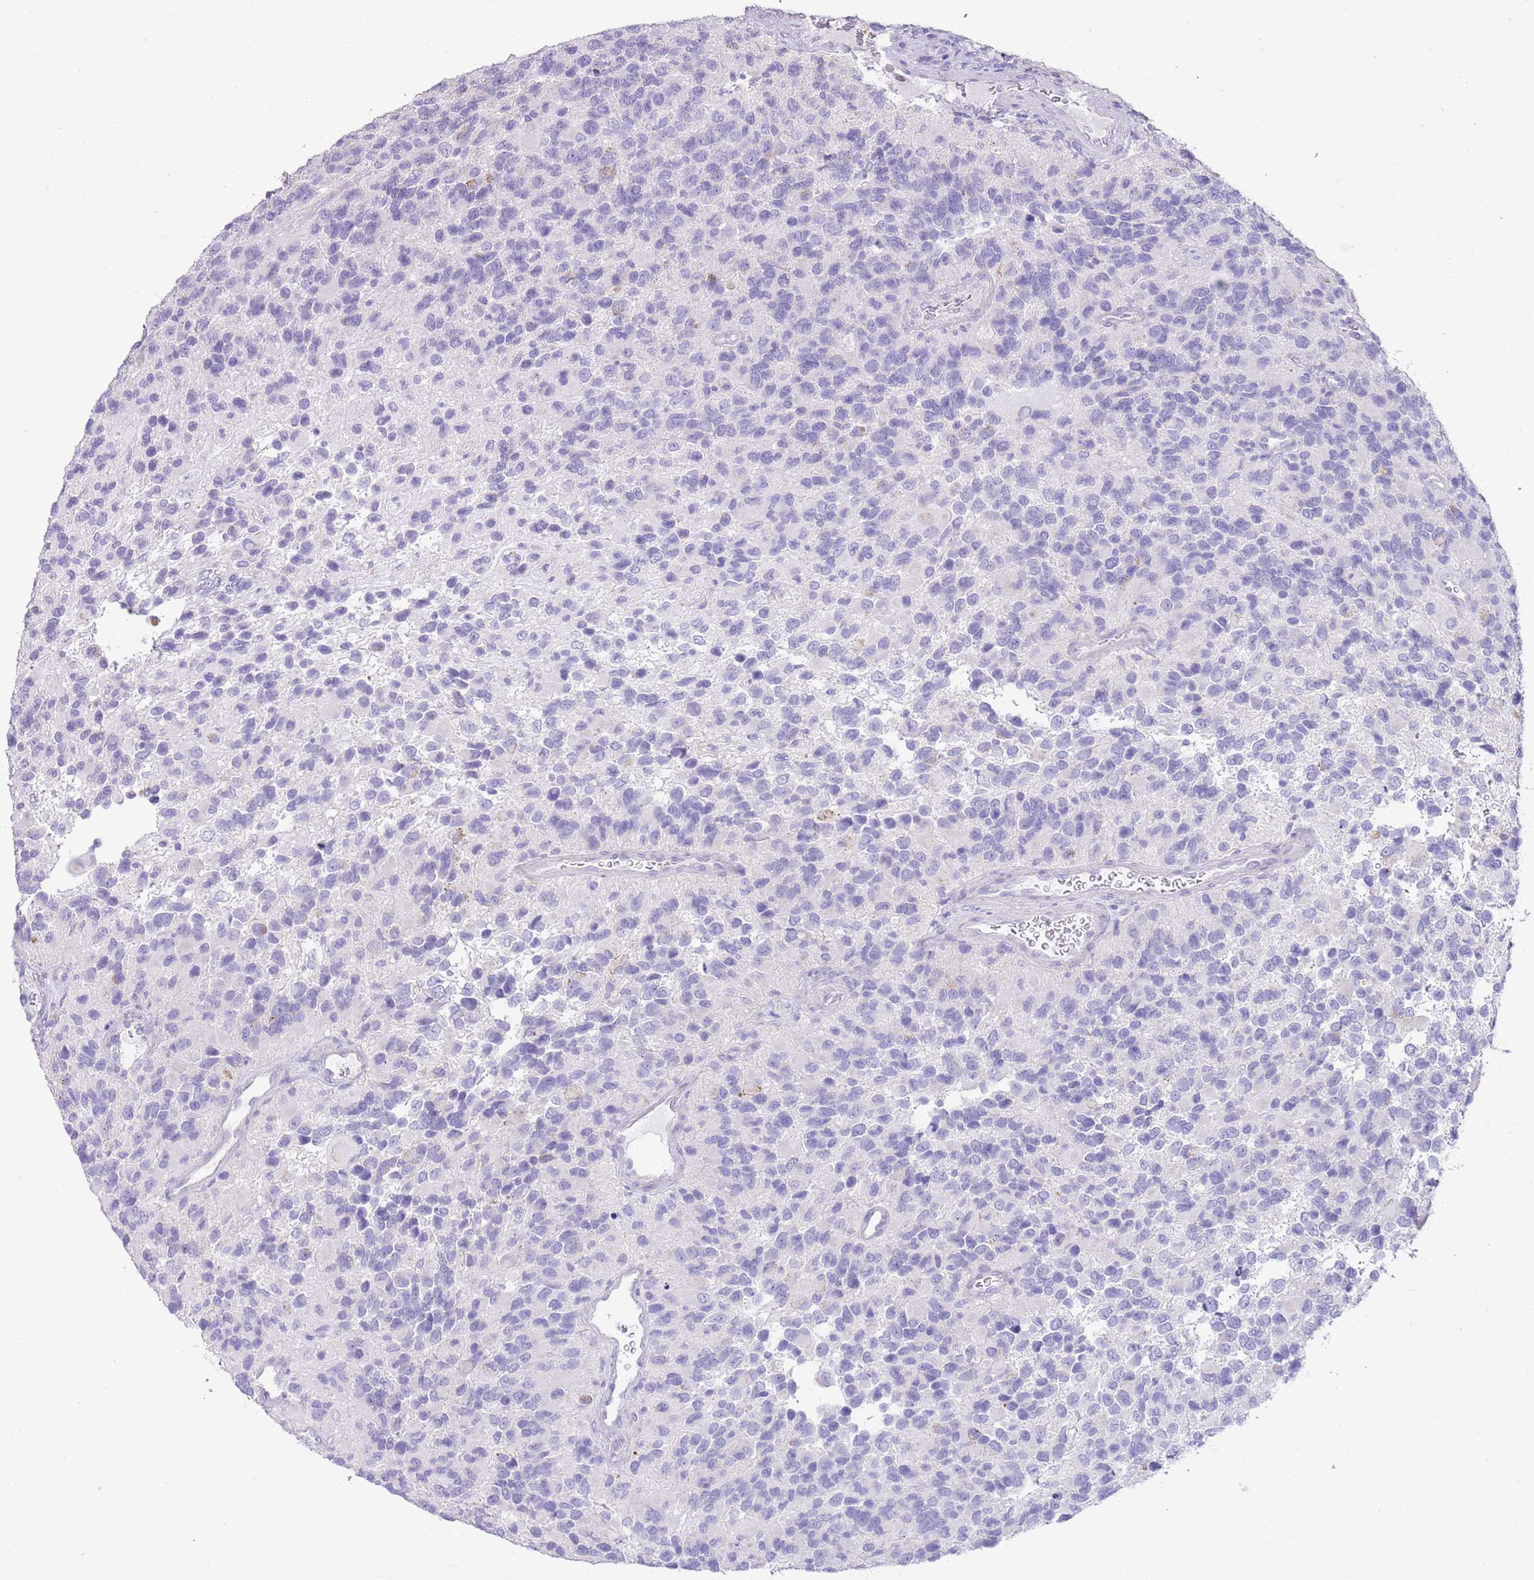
{"staining": {"intensity": "negative", "quantity": "none", "location": "none"}, "tissue": "glioma", "cell_type": "Tumor cells", "image_type": "cancer", "snomed": [{"axis": "morphology", "description": "Glioma, malignant, High grade"}, {"axis": "topography", "description": "Brain"}], "caption": "This is an immunohistochemistry (IHC) histopathology image of human high-grade glioma (malignant). There is no positivity in tumor cells.", "gene": "OR2Z1", "patient": {"sex": "male", "age": 77}}